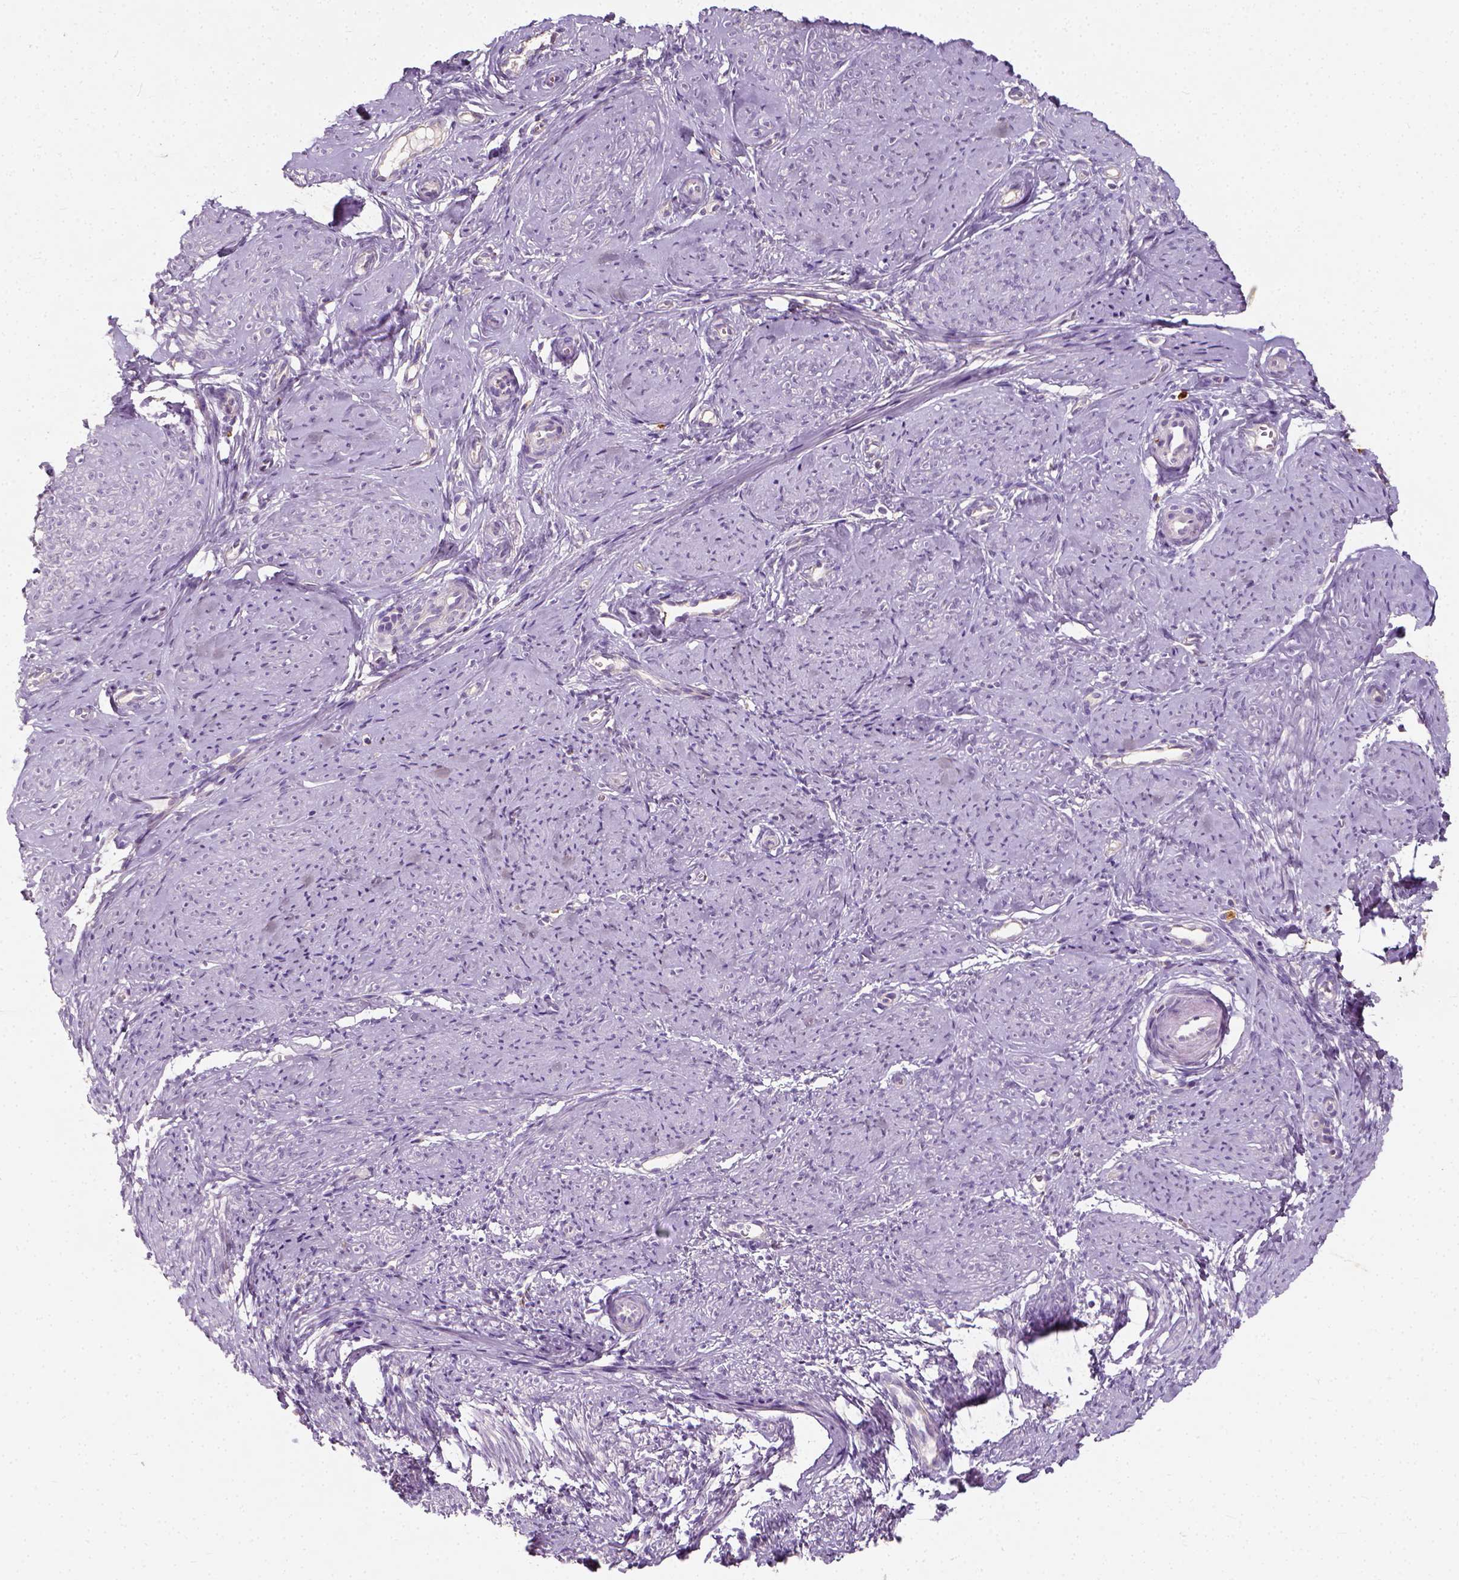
{"staining": {"intensity": "negative", "quantity": "none", "location": "none"}, "tissue": "smooth muscle", "cell_type": "Smooth muscle cells", "image_type": "normal", "snomed": [{"axis": "morphology", "description": "Normal tissue, NOS"}, {"axis": "topography", "description": "Smooth muscle"}], "caption": "There is no significant positivity in smooth muscle cells of smooth muscle. (Brightfield microscopy of DAB (3,3'-diaminobenzidine) immunohistochemistry at high magnification).", "gene": "DHCR24", "patient": {"sex": "female", "age": 48}}